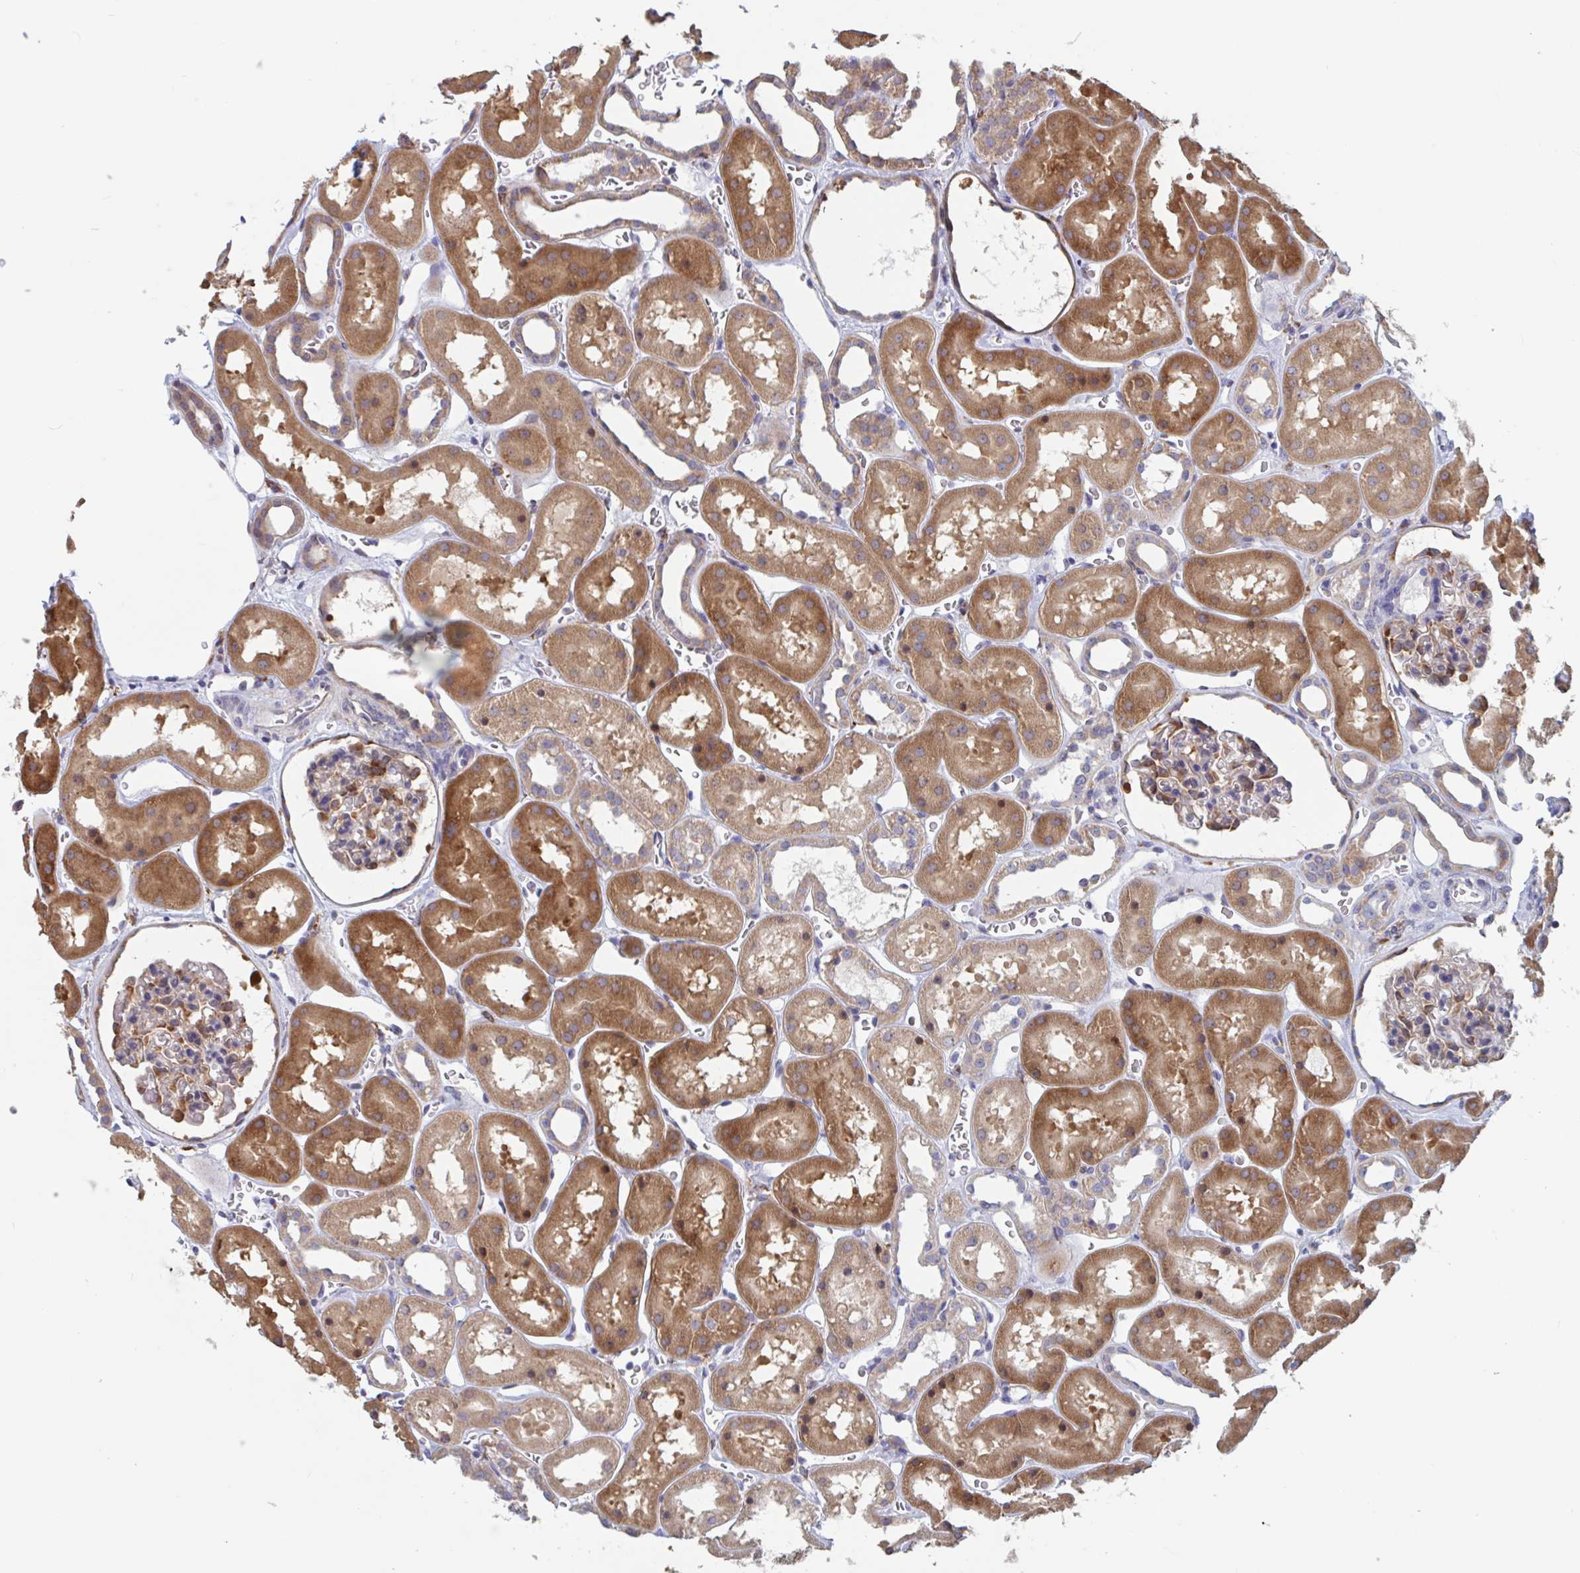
{"staining": {"intensity": "moderate", "quantity": "25%-75%", "location": "cytoplasmic/membranous"}, "tissue": "kidney", "cell_type": "Cells in glomeruli", "image_type": "normal", "snomed": [{"axis": "morphology", "description": "Normal tissue, NOS"}, {"axis": "topography", "description": "Kidney"}], "caption": "Immunohistochemical staining of unremarkable kidney displays moderate cytoplasmic/membranous protein expression in approximately 25%-75% of cells in glomeruli. (Brightfield microscopy of DAB IHC at high magnification).", "gene": "SNX8", "patient": {"sex": "female", "age": 41}}